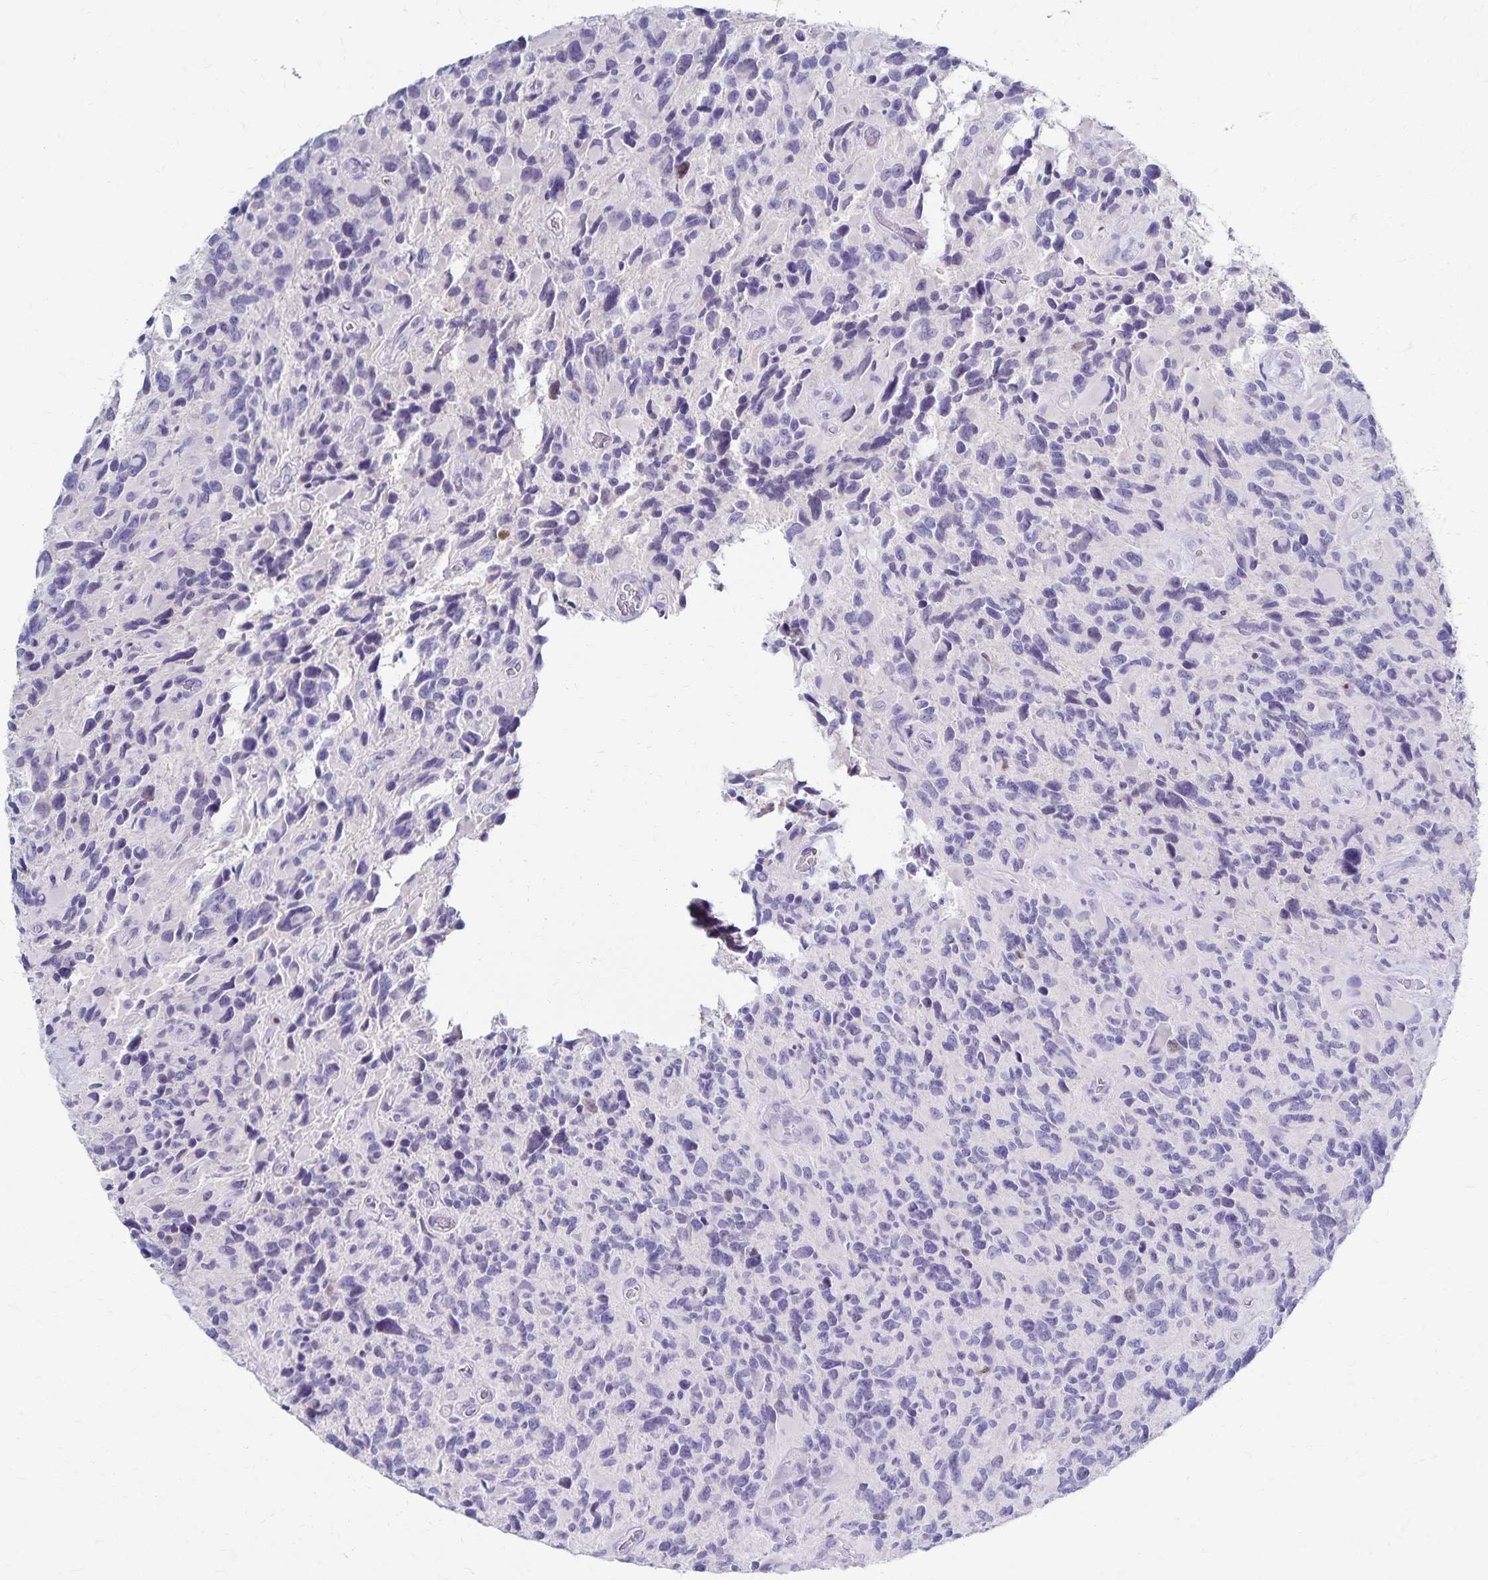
{"staining": {"intensity": "negative", "quantity": "none", "location": "none"}, "tissue": "glioma", "cell_type": "Tumor cells", "image_type": "cancer", "snomed": [{"axis": "morphology", "description": "Glioma, malignant, High grade"}, {"axis": "topography", "description": "Brain"}], "caption": "High-grade glioma (malignant) was stained to show a protein in brown. There is no significant staining in tumor cells.", "gene": "PAX5", "patient": {"sex": "male", "age": 46}}